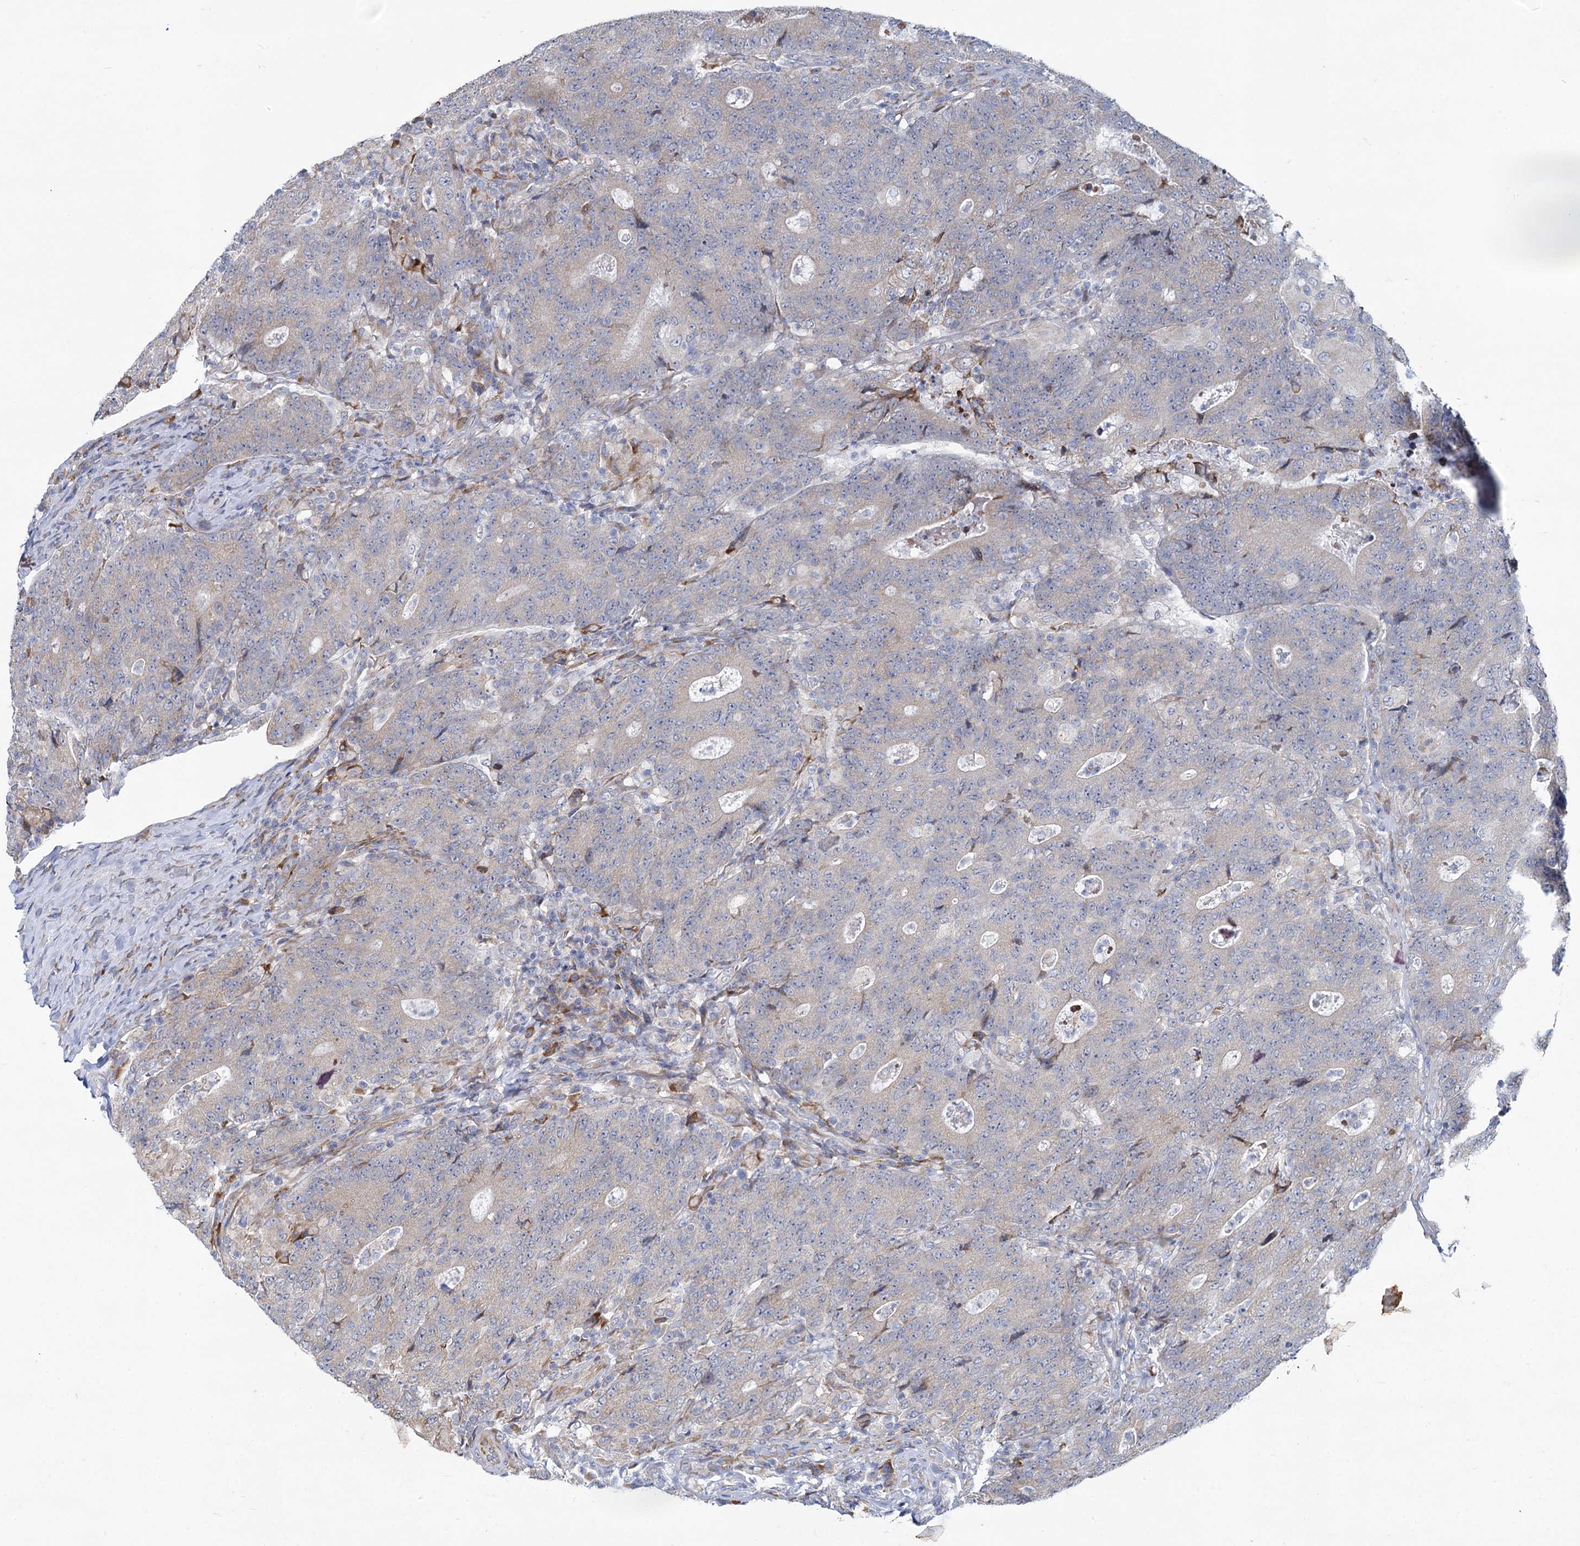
{"staining": {"intensity": "negative", "quantity": "none", "location": "none"}, "tissue": "colorectal cancer", "cell_type": "Tumor cells", "image_type": "cancer", "snomed": [{"axis": "morphology", "description": "Adenocarcinoma, NOS"}, {"axis": "topography", "description": "Colon"}], "caption": "Photomicrograph shows no protein positivity in tumor cells of colorectal cancer tissue.", "gene": "PRSS35", "patient": {"sex": "female", "age": 75}}